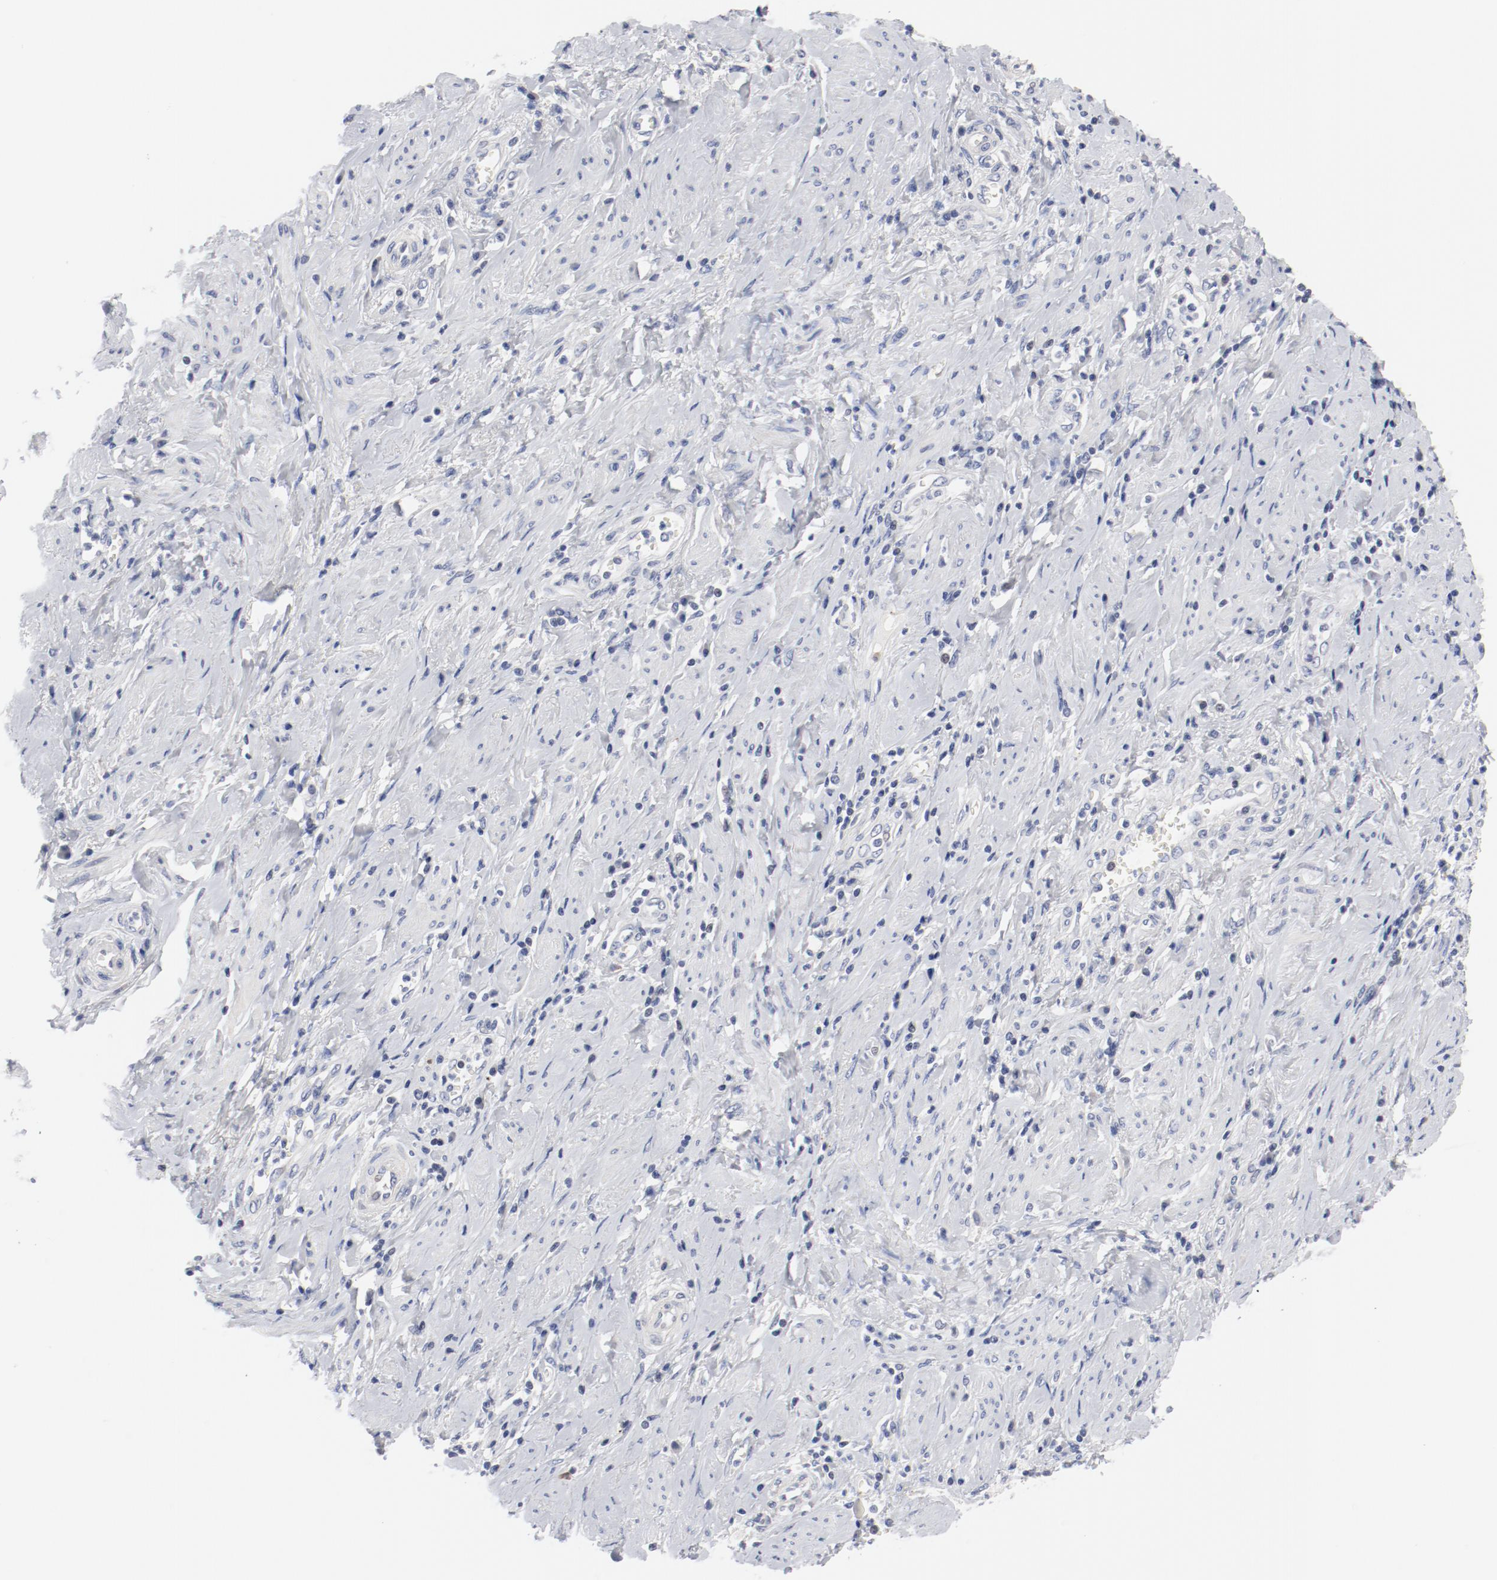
{"staining": {"intensity": "negative", "quantity": "none", "location": "none"}, "tissue": "cervical cancer", "cell_type": "Tumor cells", "image_type": "cancer", "snomed": [{"axis": "morphology", "description": "Squamous cell carcinoma, NOS"}, {"axis": "topography", "description": "Cervix"}], "caption": "Immunohistochemistry (IHC) photomicrograph of human cervical squamous cell carcinoma stained for a protein (brown), which demonstrates no positivity in tumor cells. (Stains: DAB (3,3'-diaminobenzidine) IHC with hematoxylin counter stain, Microscopy: brightfield microscopy at high magnification).", "gene": "KCNK13", "patient": {"sex": "female", "age": 53}}